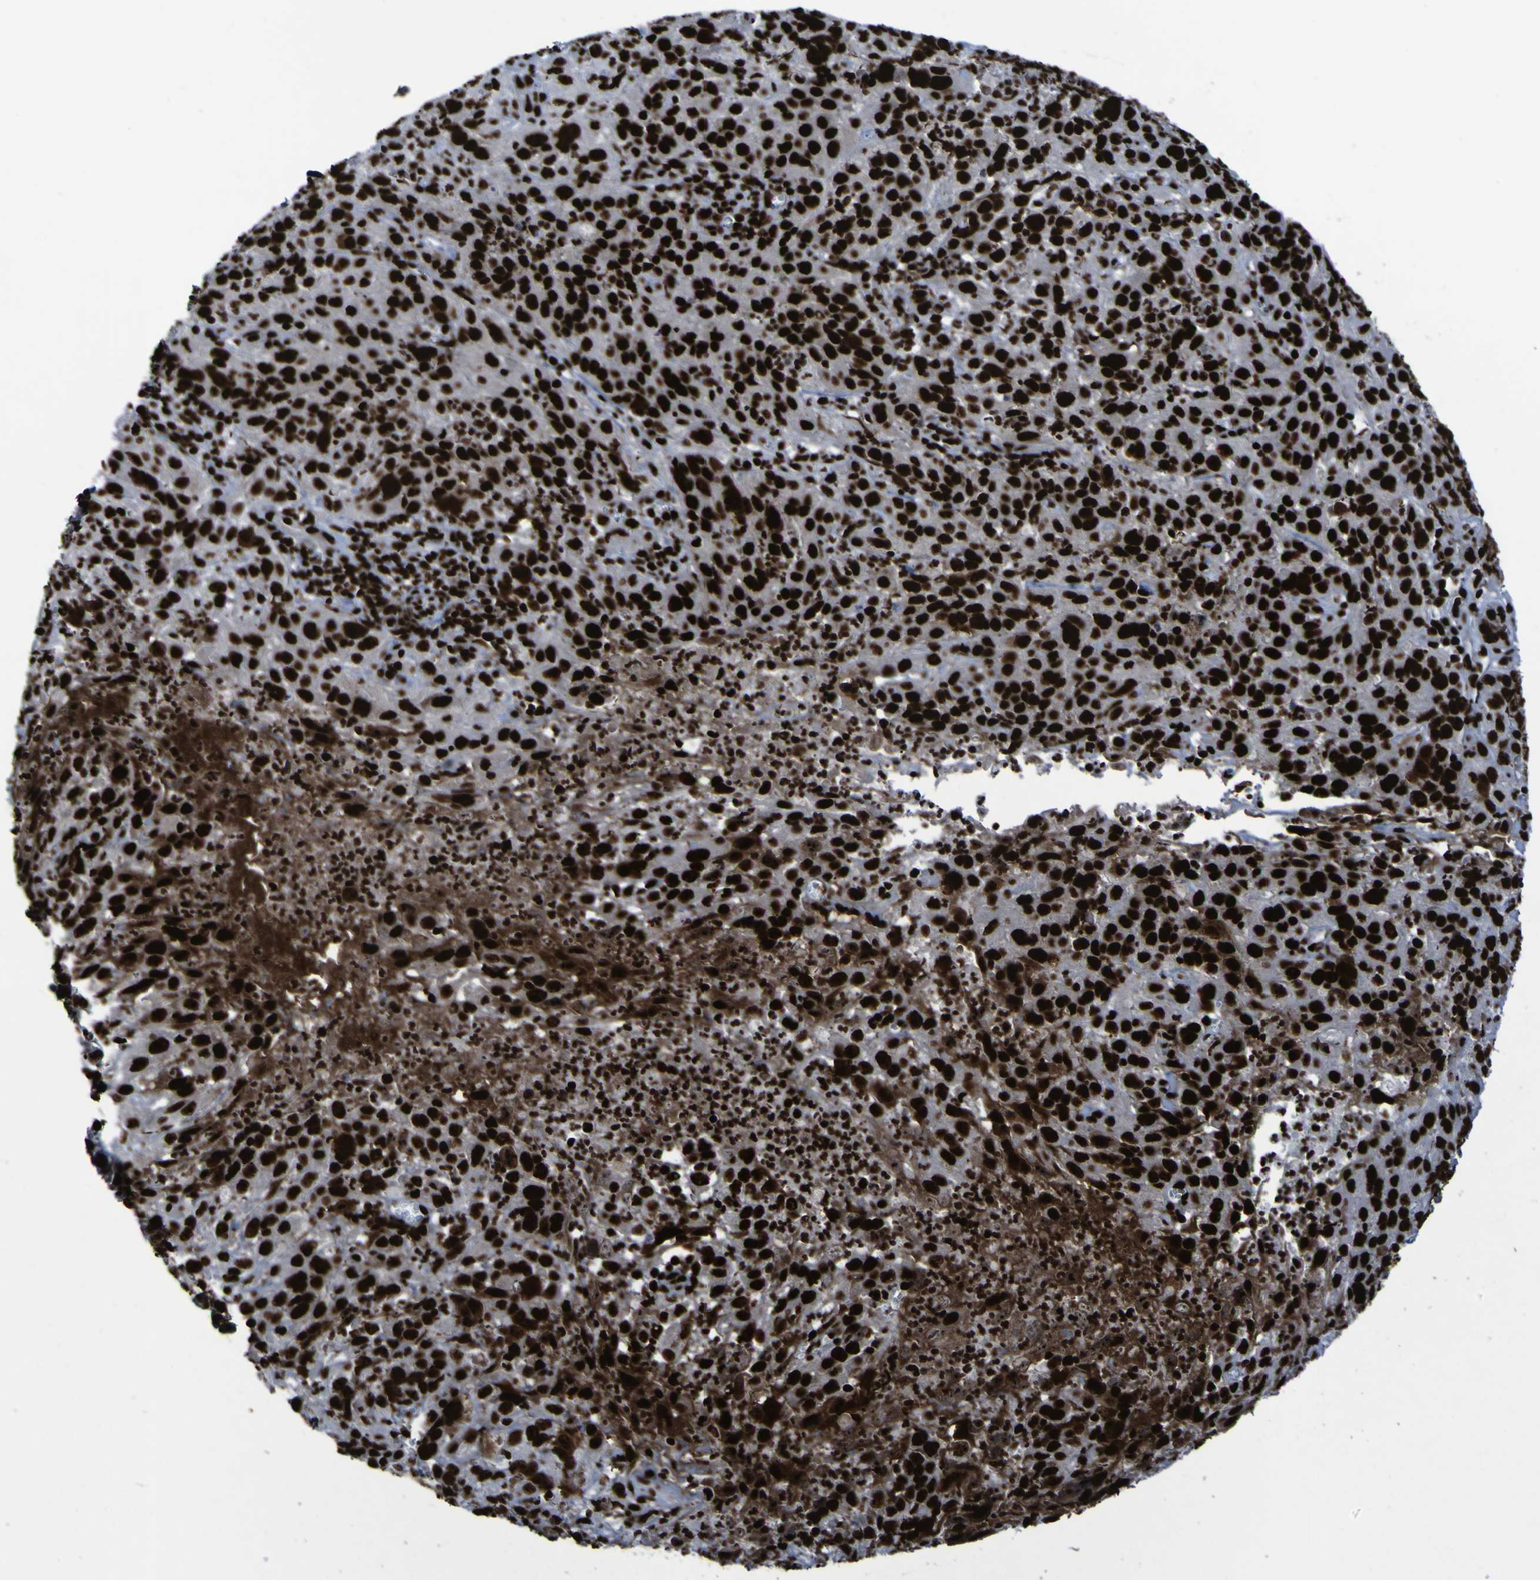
{"staining": {"intensity": "strong", "quantity": ">75%", "location": "nuclear"}, "tissue": "cervical cancer", "cell_type": "Tumor cells", "image_type": "cancer", "snomed": [{"axis": "morphology", "description": "Squamous cell carcinoma, NOS"}, {"axis": "topography", "description": "Cervix"}], "caption": "Immunohistochemistry micrograph of cervical cancer (squamous cell carcinoma) stained for a protein (brown), which demonstrates high levels of strong nuclear expression in about >75% of tumor cells.", "gene": "NPM1", "patient": {"sex": "female", "age": 32}}